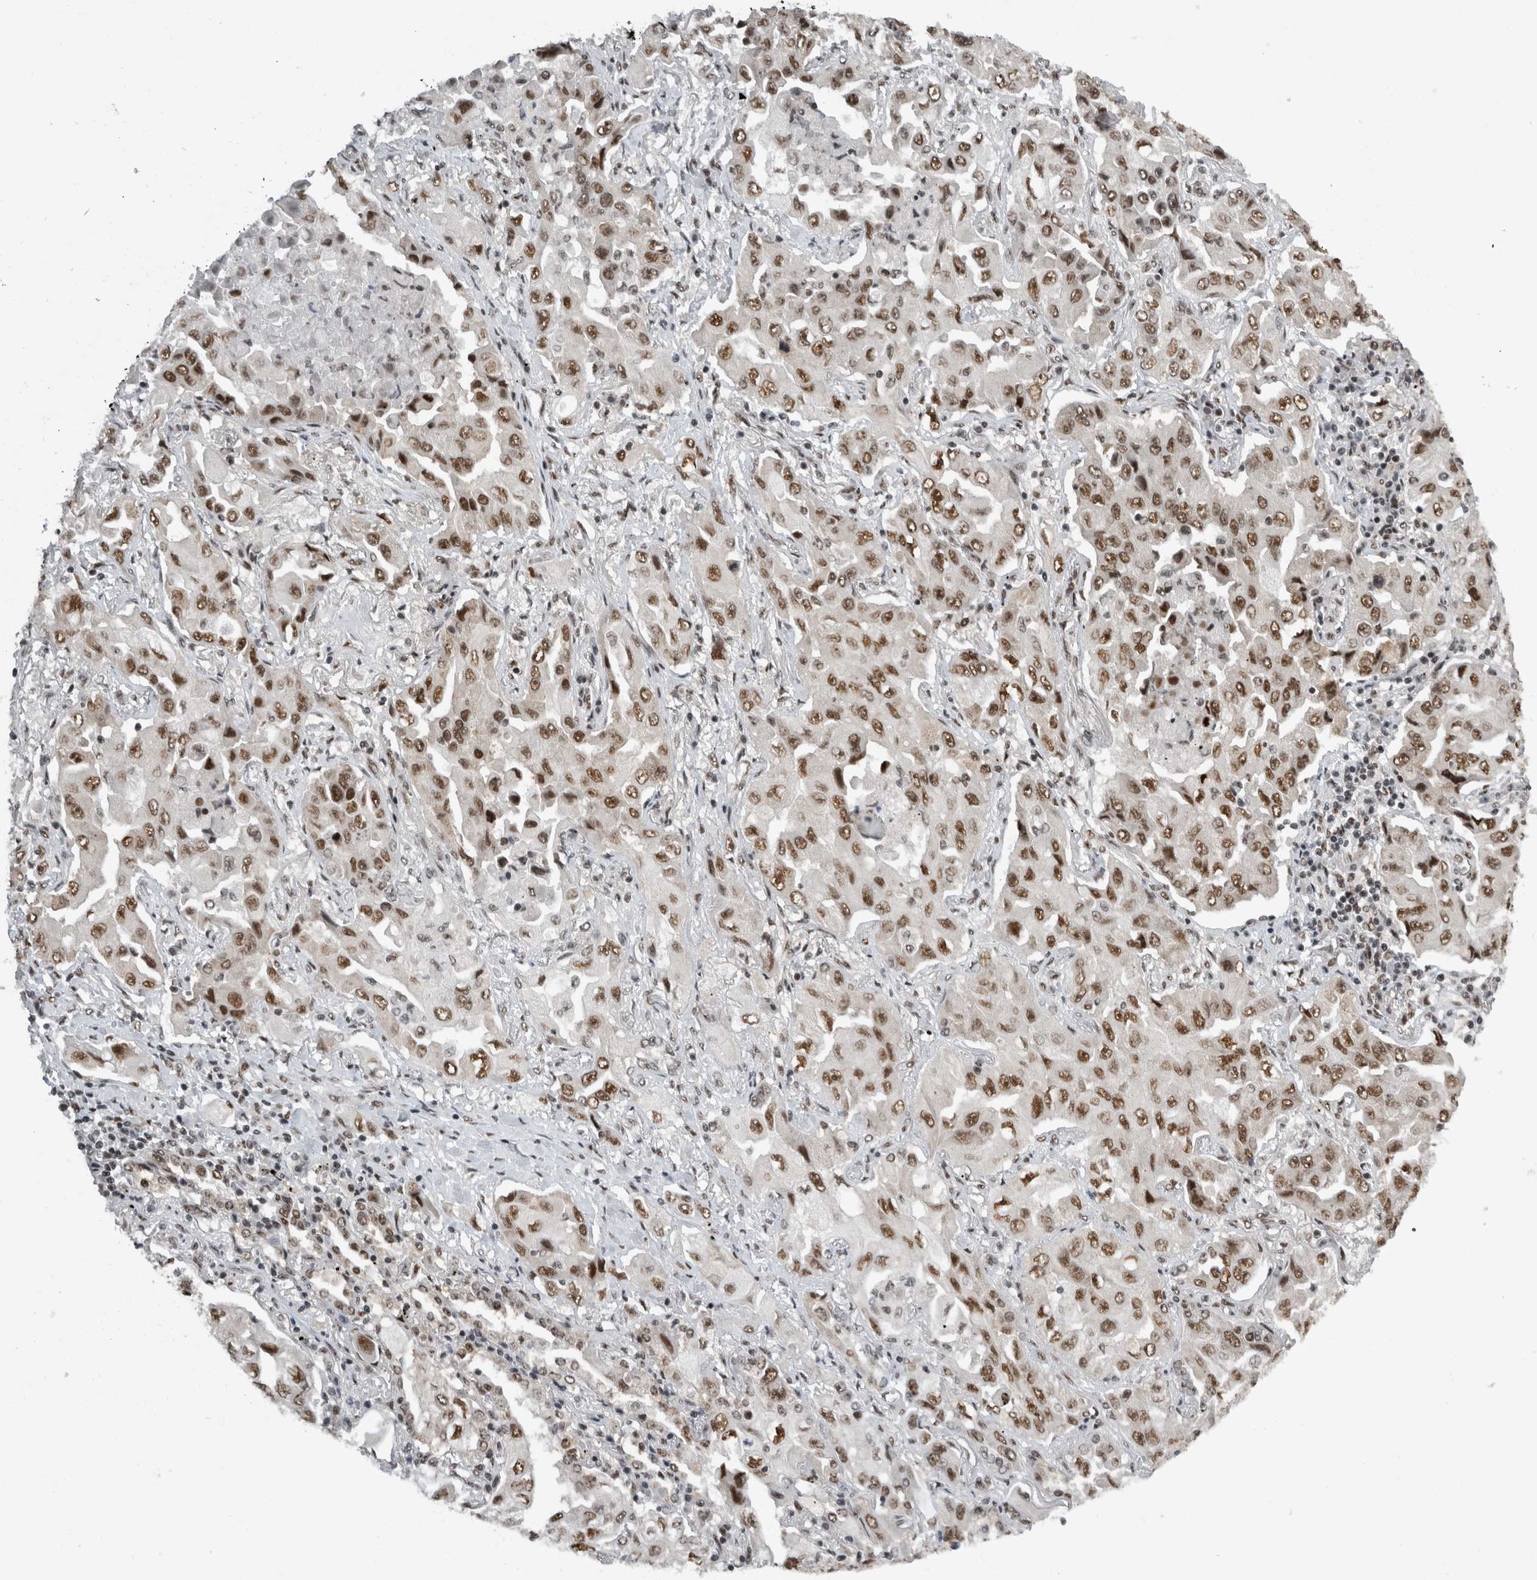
{"staining": {"intensity": "strong", "quantity": ">75%", "location": "nuclear"}, "tissue": "lung cancer", "cell_type": "Tumor cells", "image_type": "cancer", "snomed": [{"axis": "morphology", "description": "Adenocarcinoma, NOS"}, {"axis": "topography", "description": "Lung"}], "caption": "Strong nuclear expression for a protein is present in about >75% of tumor cells of adenocarcinoma (lung) using immunohistochemistry.", "gene": "ZSCAN2", "patient": {"sex": "female", "age": 65}}